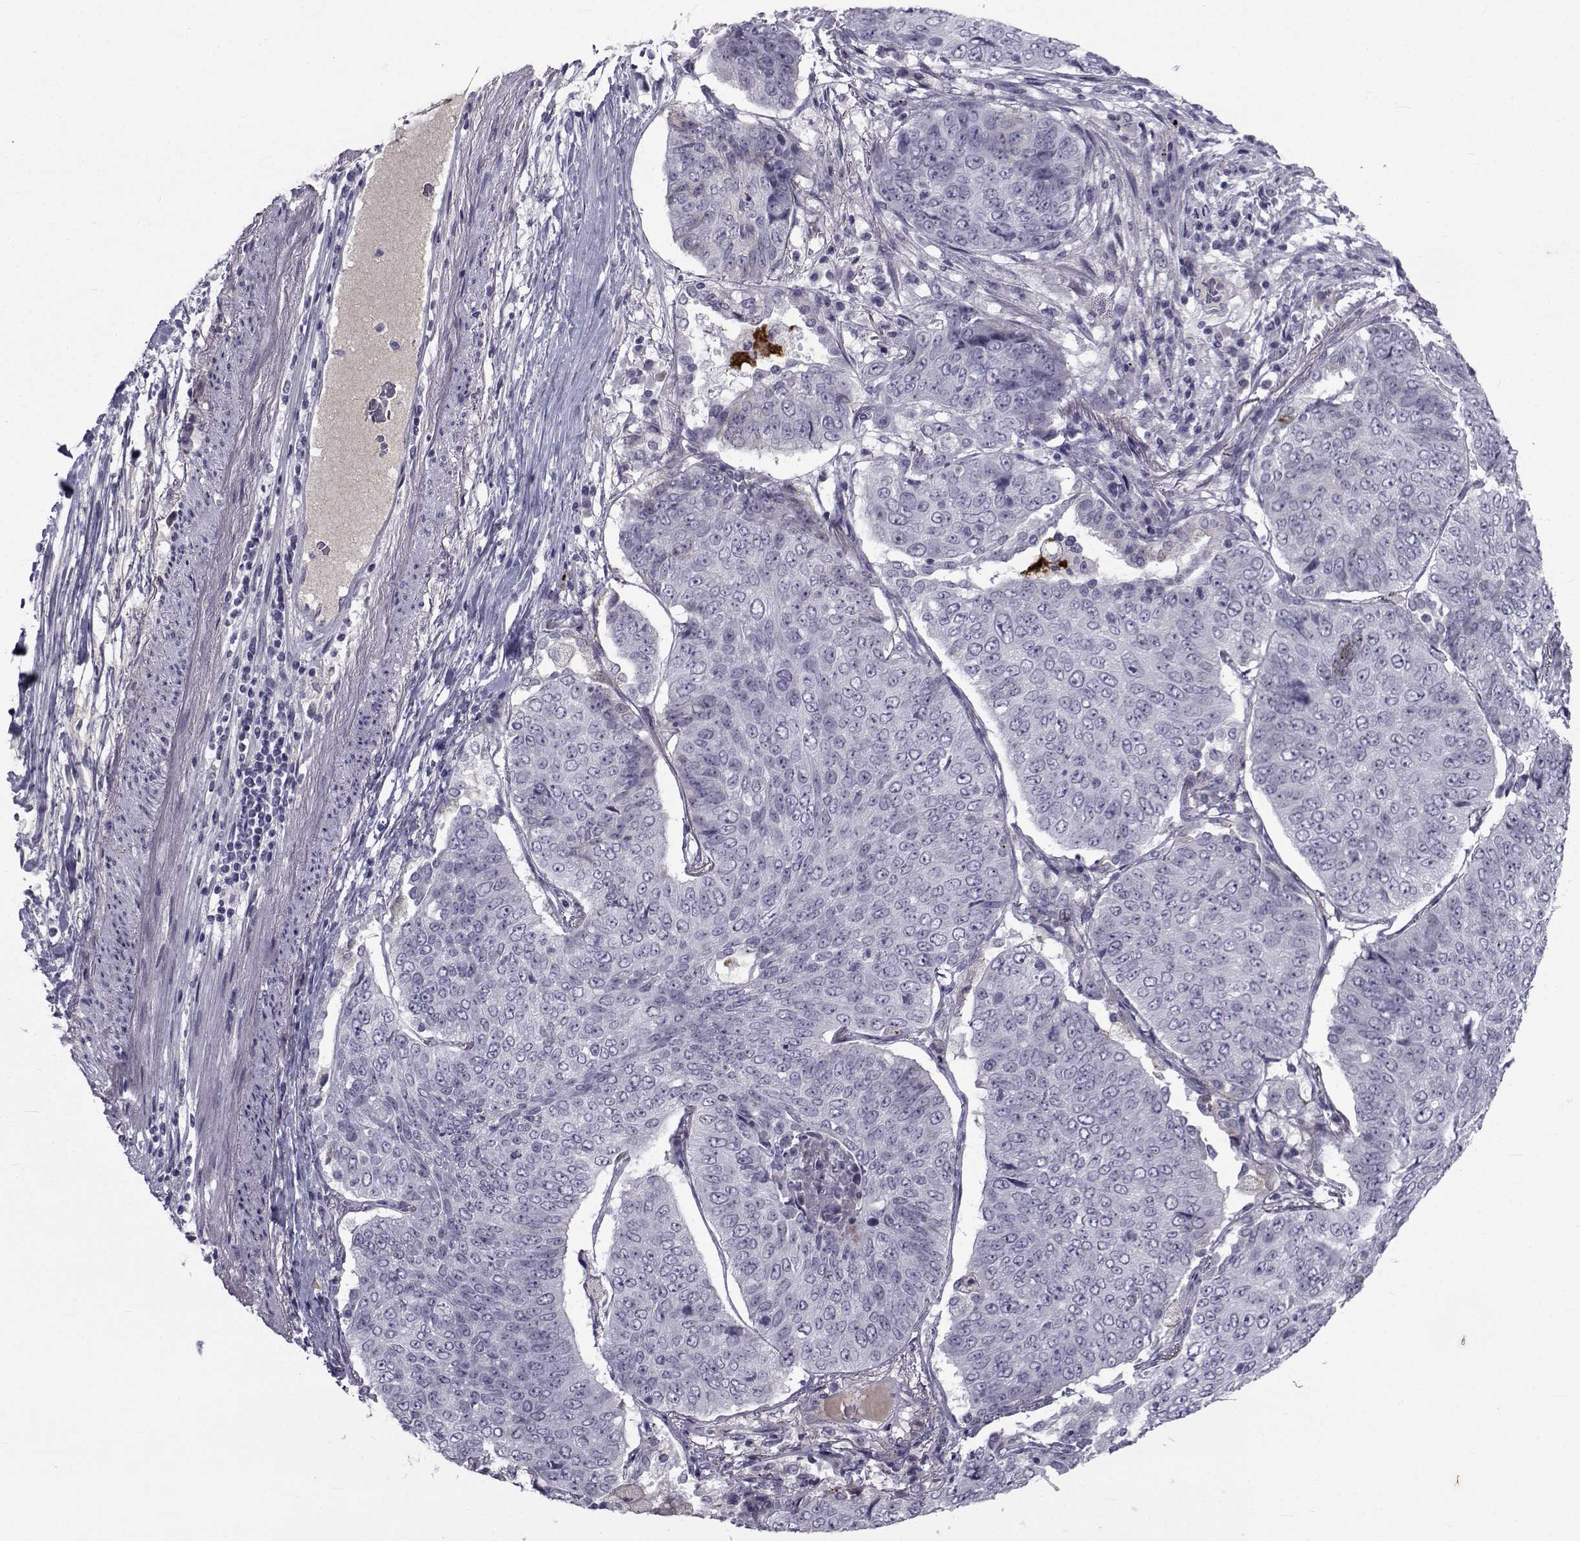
{"staining": {"intensity": "negative", "quantity": "none", "location": "none"}, "tissue": "lung cancer", "cell_type": "Tumor cells", "image_type": "cancer", "snomed": [{"axis": "morphology", "description": "Normal tissue, NOS"}, {"axis": "morphology", "description": "Squamous cell carcinoma, NOS"}, {"axis": "topography", "description": "Bronchus"}, {"axis": "topography", "description": "Lung"}], "caption": "The immunohistochemistry micrograph has no significant staining in tumor cells of squamous cell carcinoma (lung) tissue.", "gene": "PAX2", "patient": {"sex": "male", "age": 64}}